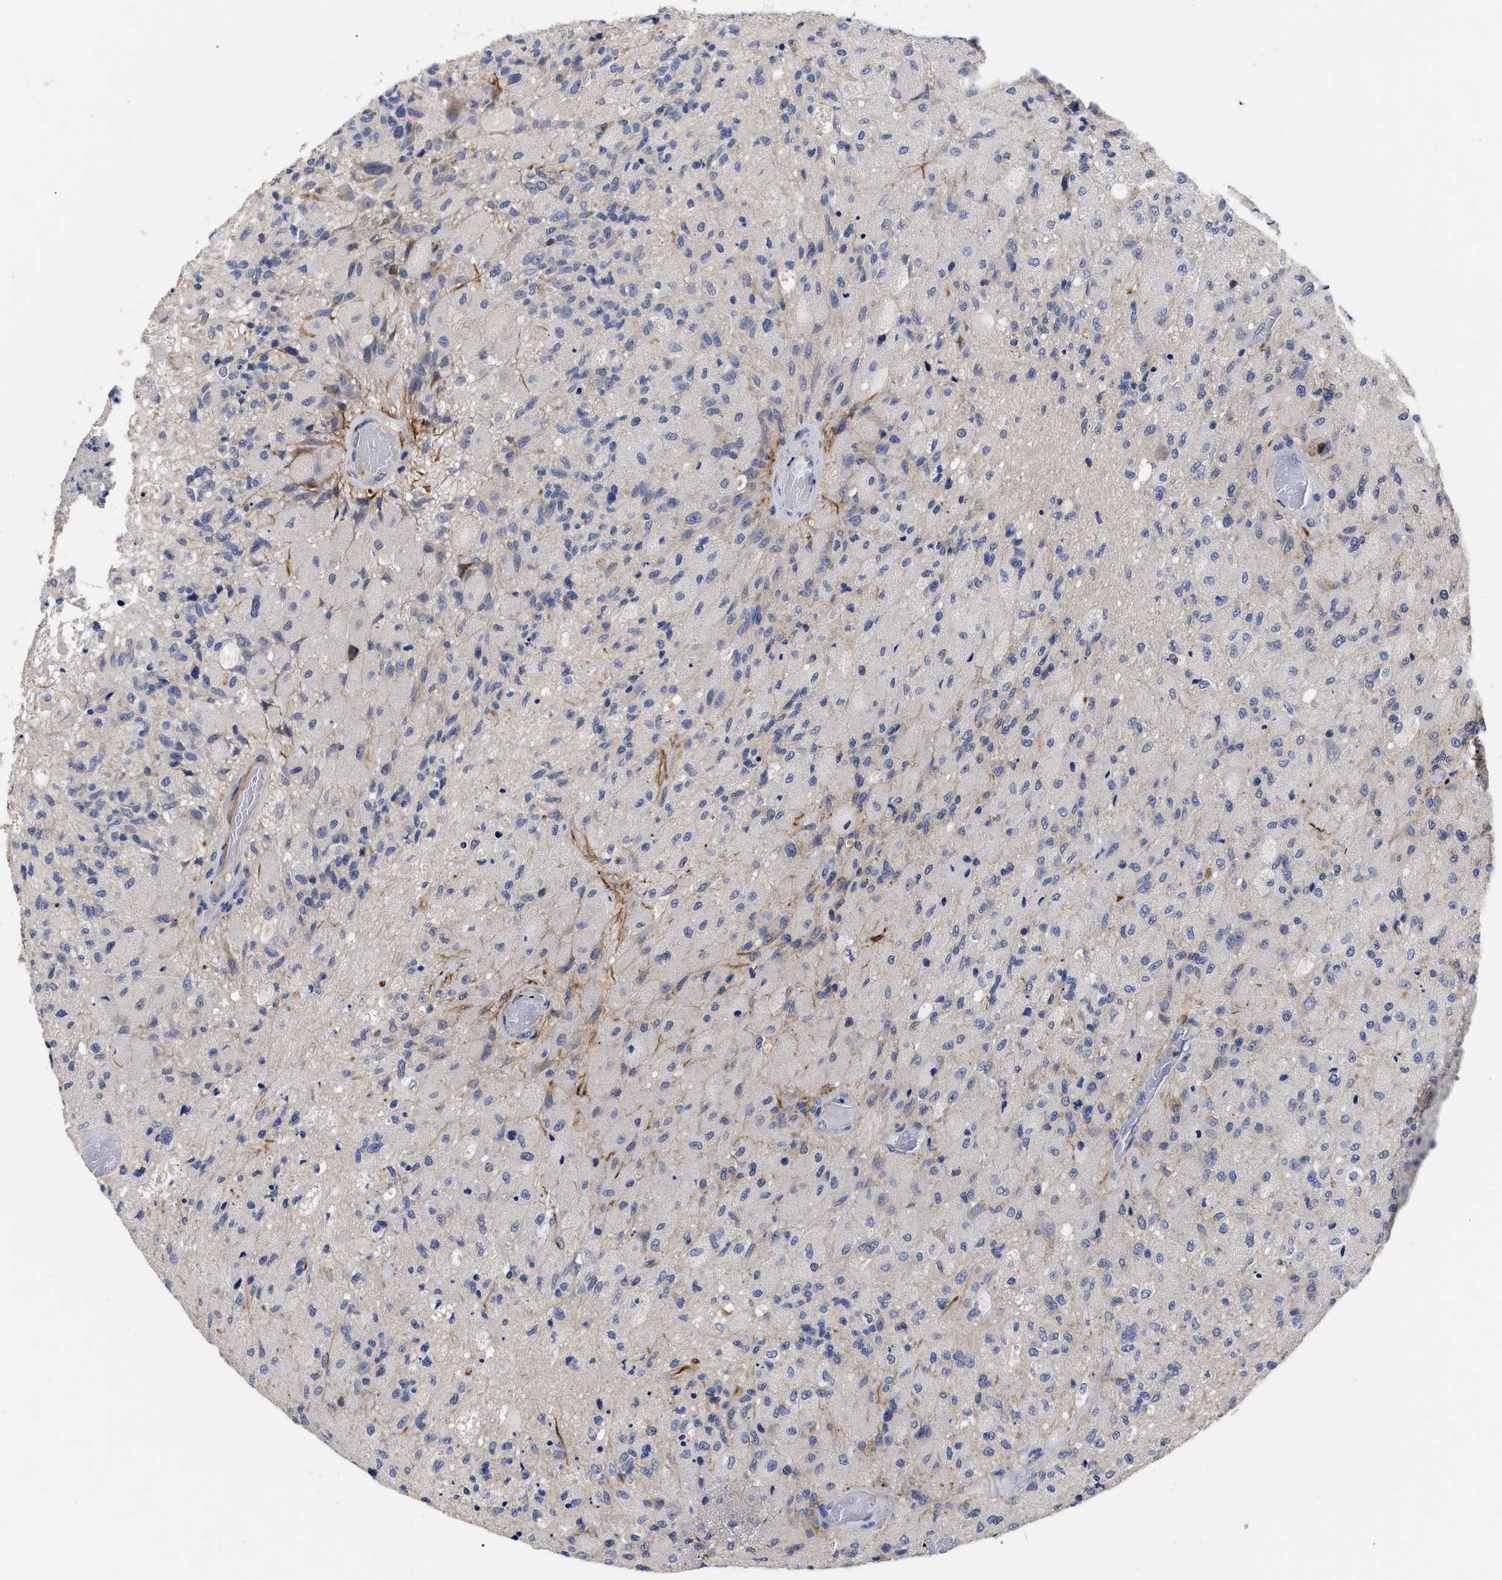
{"staining": {"intensity": "negative", "quantity": "none", "location": "none"}, "tissue": "glioma", "cell_type": "Tumor cells", "image_type": "cancer", "snomed": [{"axis": "morphology", "description": "Normal tissue, NOS"}, {"axis": "morphology", "description": "Glioma, malignant, High grade"}, {"axis": "topography", "description": "Cerebral cortex"}], "caption": "IHC photomicrograph of human glioma stained for a protein (brown), which exhibits no positivity in tumor cells.", "gene": "CCN5", "patient": {"sex": "male", "age": 77}}